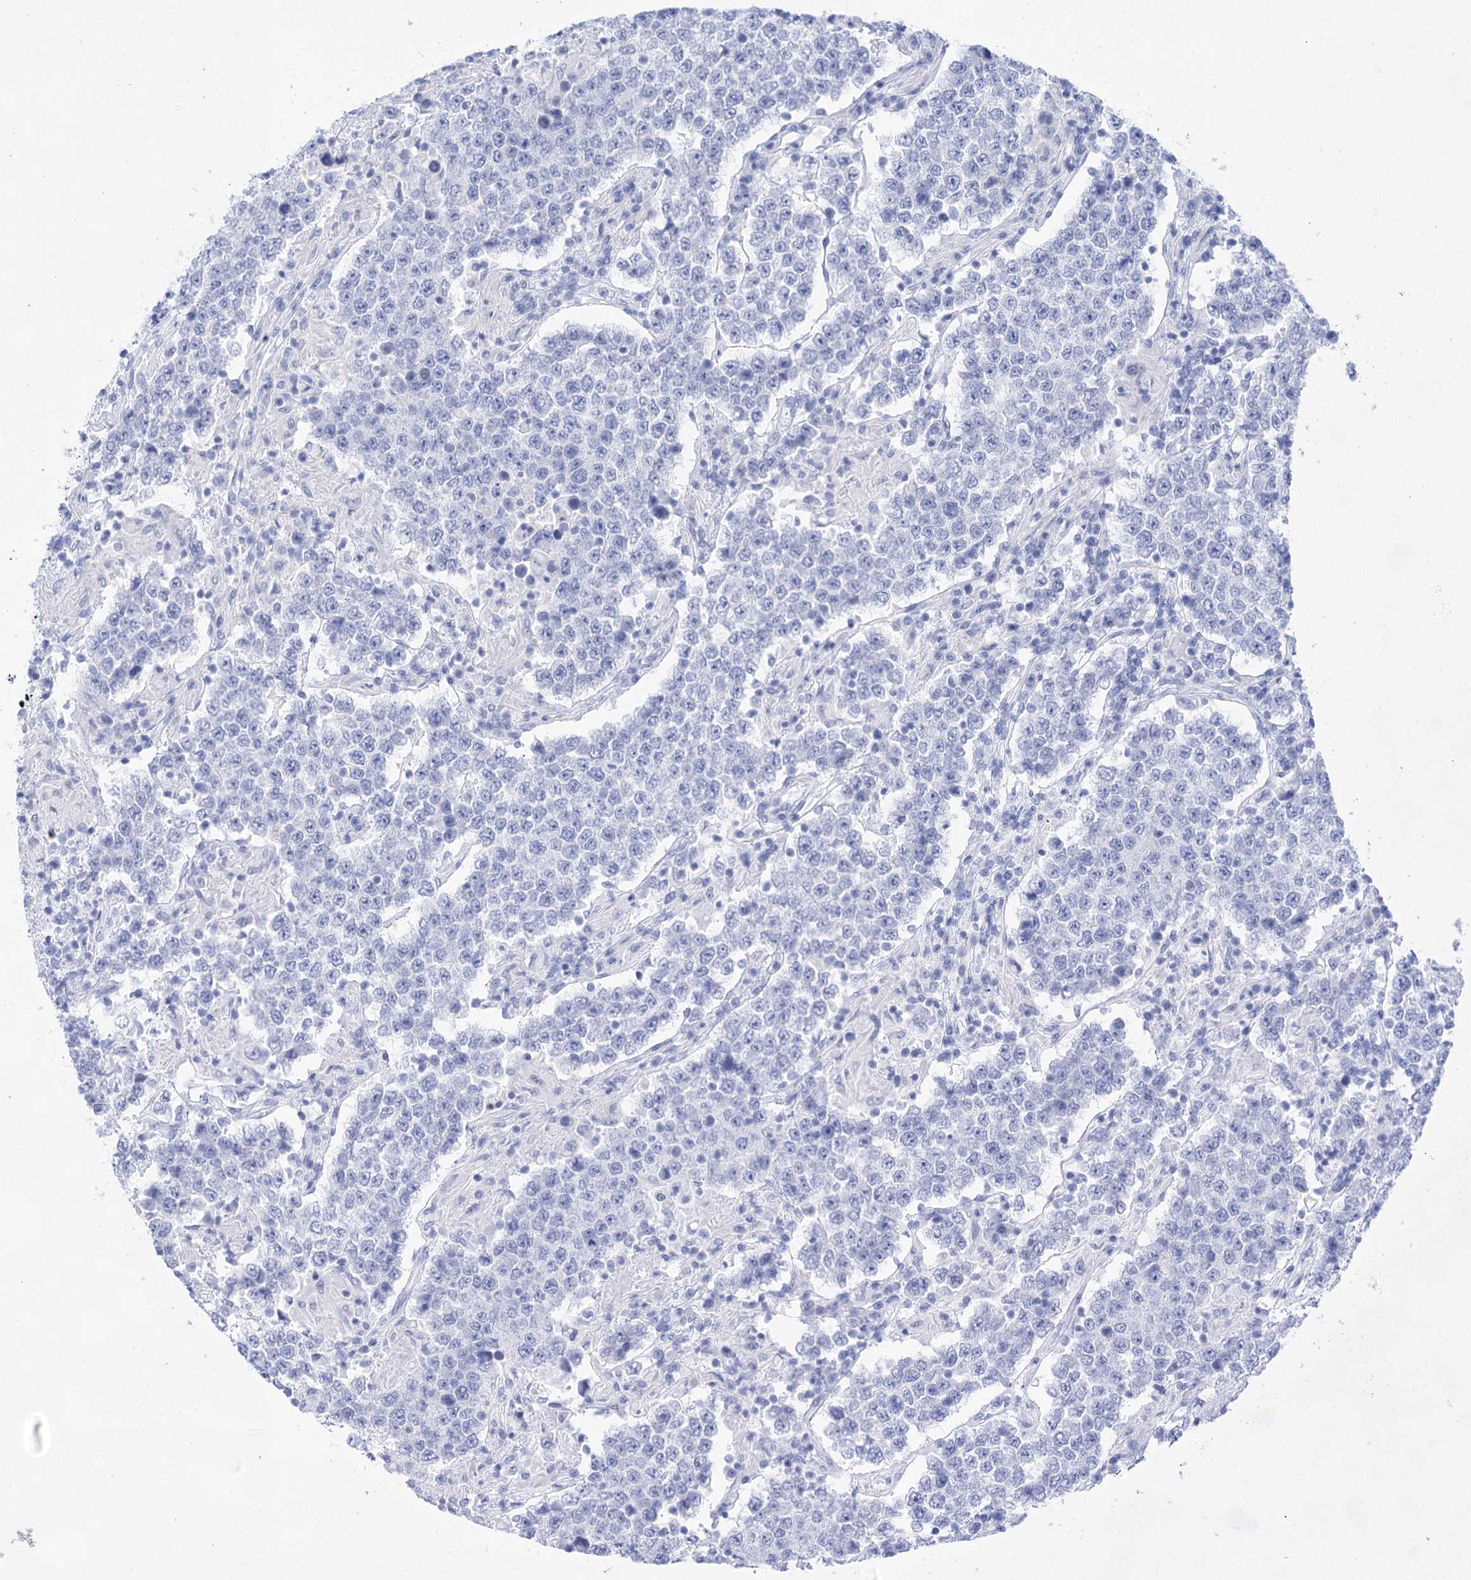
{"staining": {"intensity": "negative", "quantity": "none", "location": "none"}, "tissue": "testis cancer", "cell_type": "Tumor cells", "image_type": "cancer", "snomed": [{"axis": "morphology", "description": "Normal tissue, NOS"}, {"axis": "morphology", "description": "Urothelial carcinoma, High grade"}, {"axis": "morphology", "description": "Seminoma, NOS"}, {"axis": "morphology", "description": "Carcinoma, Embryonal, NOS"}, {"axis": "topography", "description": "Urinary bladder"}, {"axis": "topography", "description": "Testis"}], "caption": "Testis seminoma stained for a protein using immunohistochemistry displays no positivity tumor cells.", "gene": "LALBA", "patient": {"sex": "male", "age": 41}}